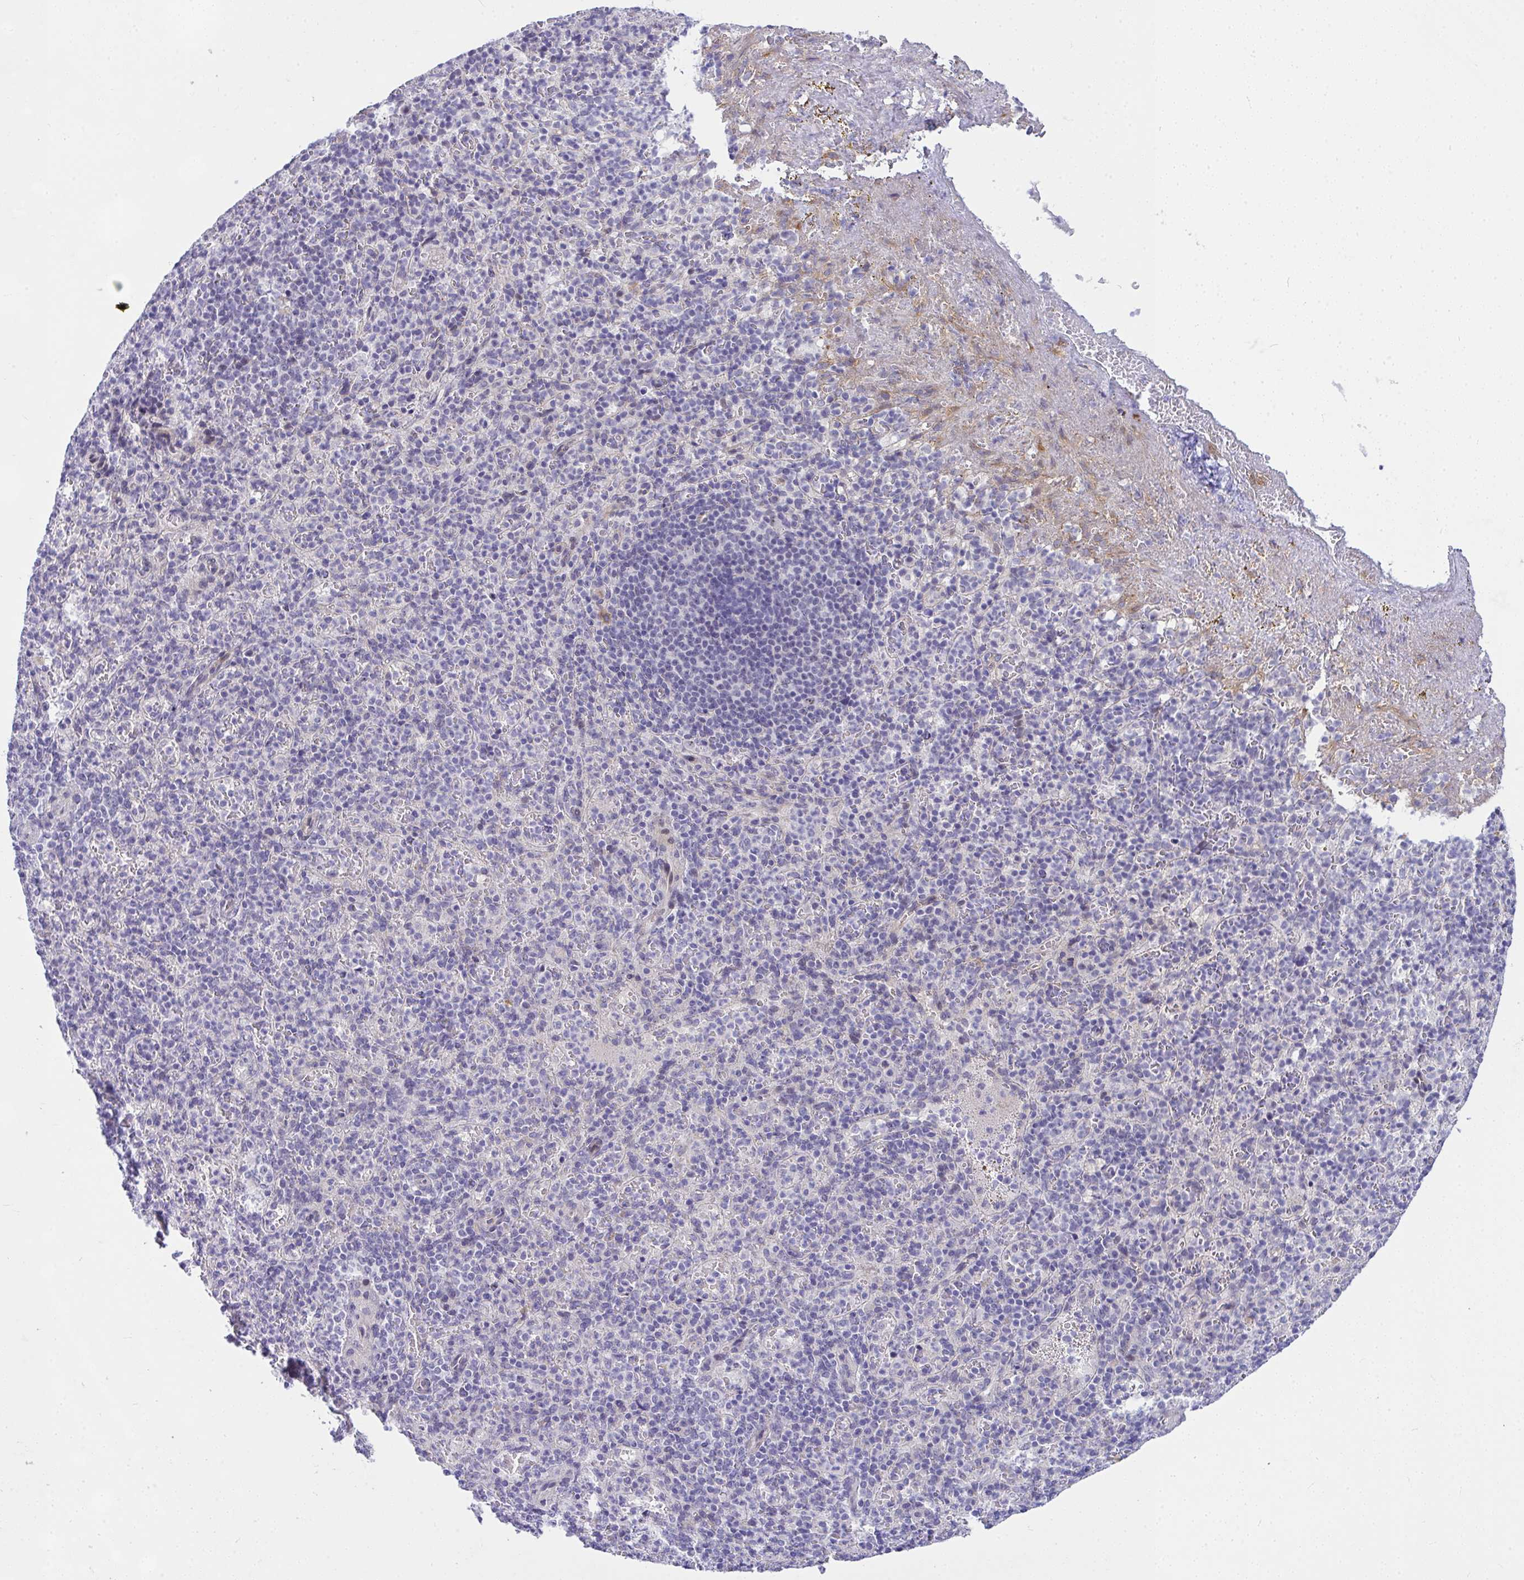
{"staining": {"intensity": "negative", "quantity": "none", "location": "none"}, "tissue": "spleen", "cell_type": "Cells in red pulp", "image_type": "normal", "snomed": [{"axis": "morphology", "description": "Normal tissue, NOS"}, {"axis": "topography", "description": "Spleen"}], "caption": "Immunohistochemical staining of normal spleen displays no significant positivity in cells in red pulp. The staining was performed using DAB to visualize the protein expression in brown, while the nuclei were stained in blue with hematoxylin (Magnification: 20x).", "gene": "NFXL1", "patient": {"sex": "female", "age": 74}}